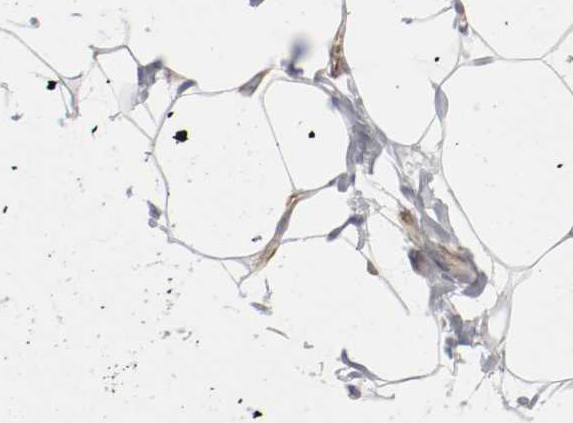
{"staining": {"intensity": "negative", "quantity": "none", "location": "none"}, "tissue": "adipose tissue", "cell_type": "Adipocytes", "image_type": "normal", "snomed": [{"axis": "morphology", "description": "Normal tissue, NOS"}, {"axis": "topography", "description": "Breast"}, {"axis": "topography", "description": "Soft tissue"}], "caption": "Immunohistochemical staining of benign human adipose tissue reveals no significant positivity in adipocytes. (Immunohistochemistry, brightfield microscopy, high magnification).", "gene": "GIT1", "patient": {"sex": "female", "age": 25}}